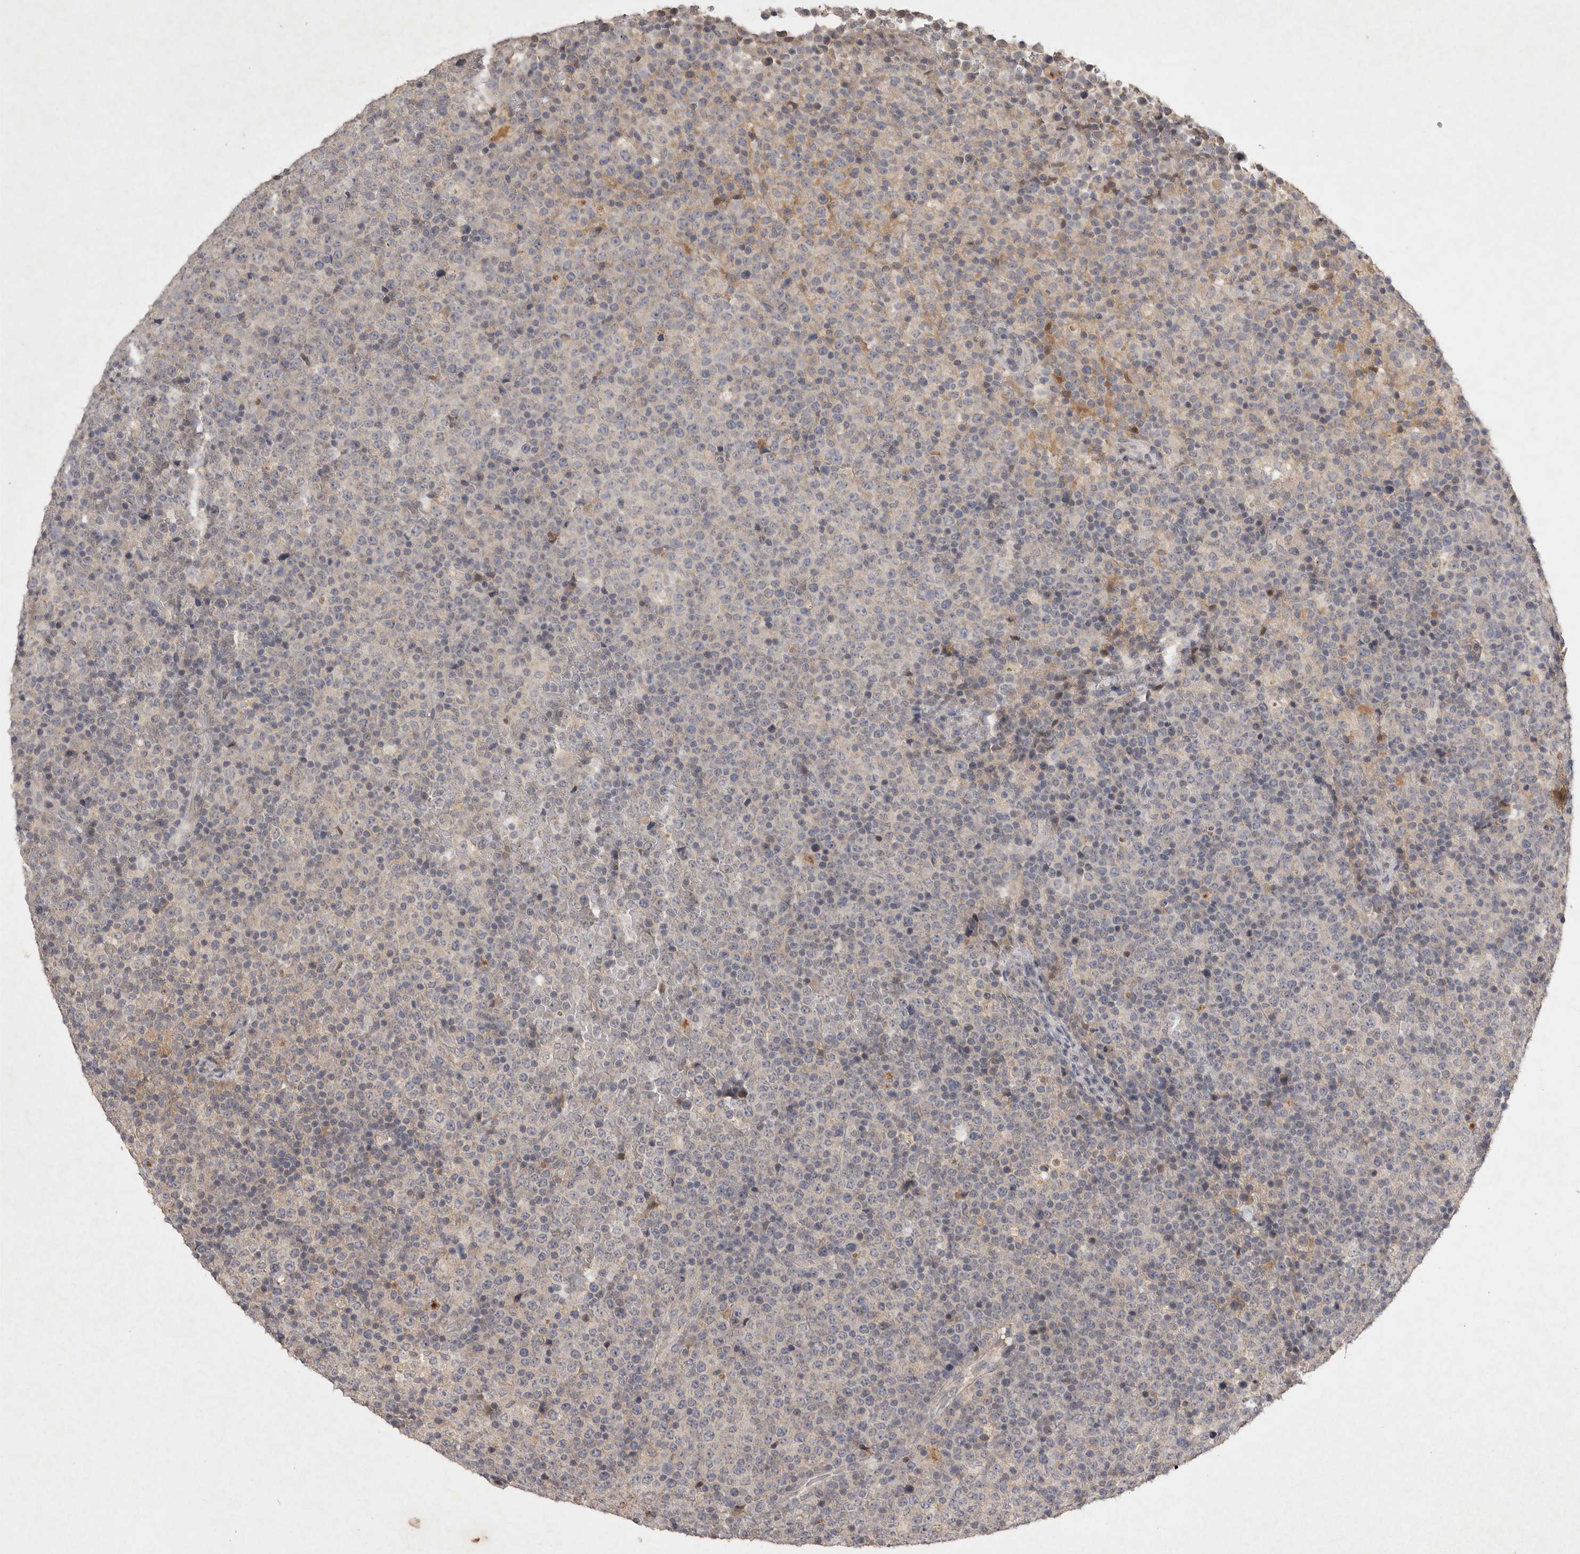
{"staining": {"intensity": "negative", "quantity": "none", "location": "none"}, "tissue": "lymphoma", "cell_type": "Tumor cells", "image_type": "cancer", "snomed": [{"axis": "morphology", "description": "Malignant lymphoma, non-Hodgkin's type, High grade"}, {"axis": "topography", "description": "Lymph node"}], "caption": "Immunohistochemistry (IHC) image of lymphoma stained for a protein (brown), which reveals no staining in tumor cells.", "gene": "APLNR", "patient": {"sex": "male", "age": 13}}